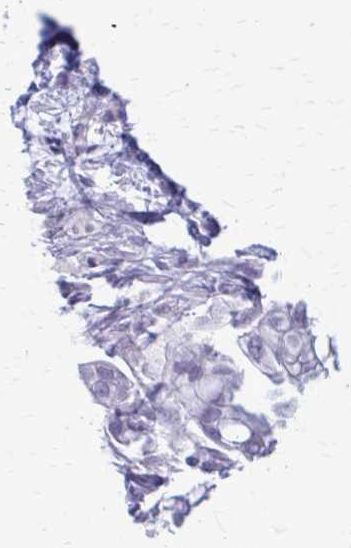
{"staining": {"intensity": "negative", "quantity": "none", "location": "none"}, "tissue": "pancreatic cancer", "cell_type": "Tumor cells", "image_type": "cancer", "snomed": [{"axis": "morphology", "description": "Adenocarcinoma, NOS"}, {"axis": "topography", "description": "Pancreas"}], "caption": "This is an immunohistochemistry (IHC) micrograph of pancreatic cancer. There is no positivity in tumor cells.", "gene": "KRT5", "patient": {"sex": "female", "age": 69}}